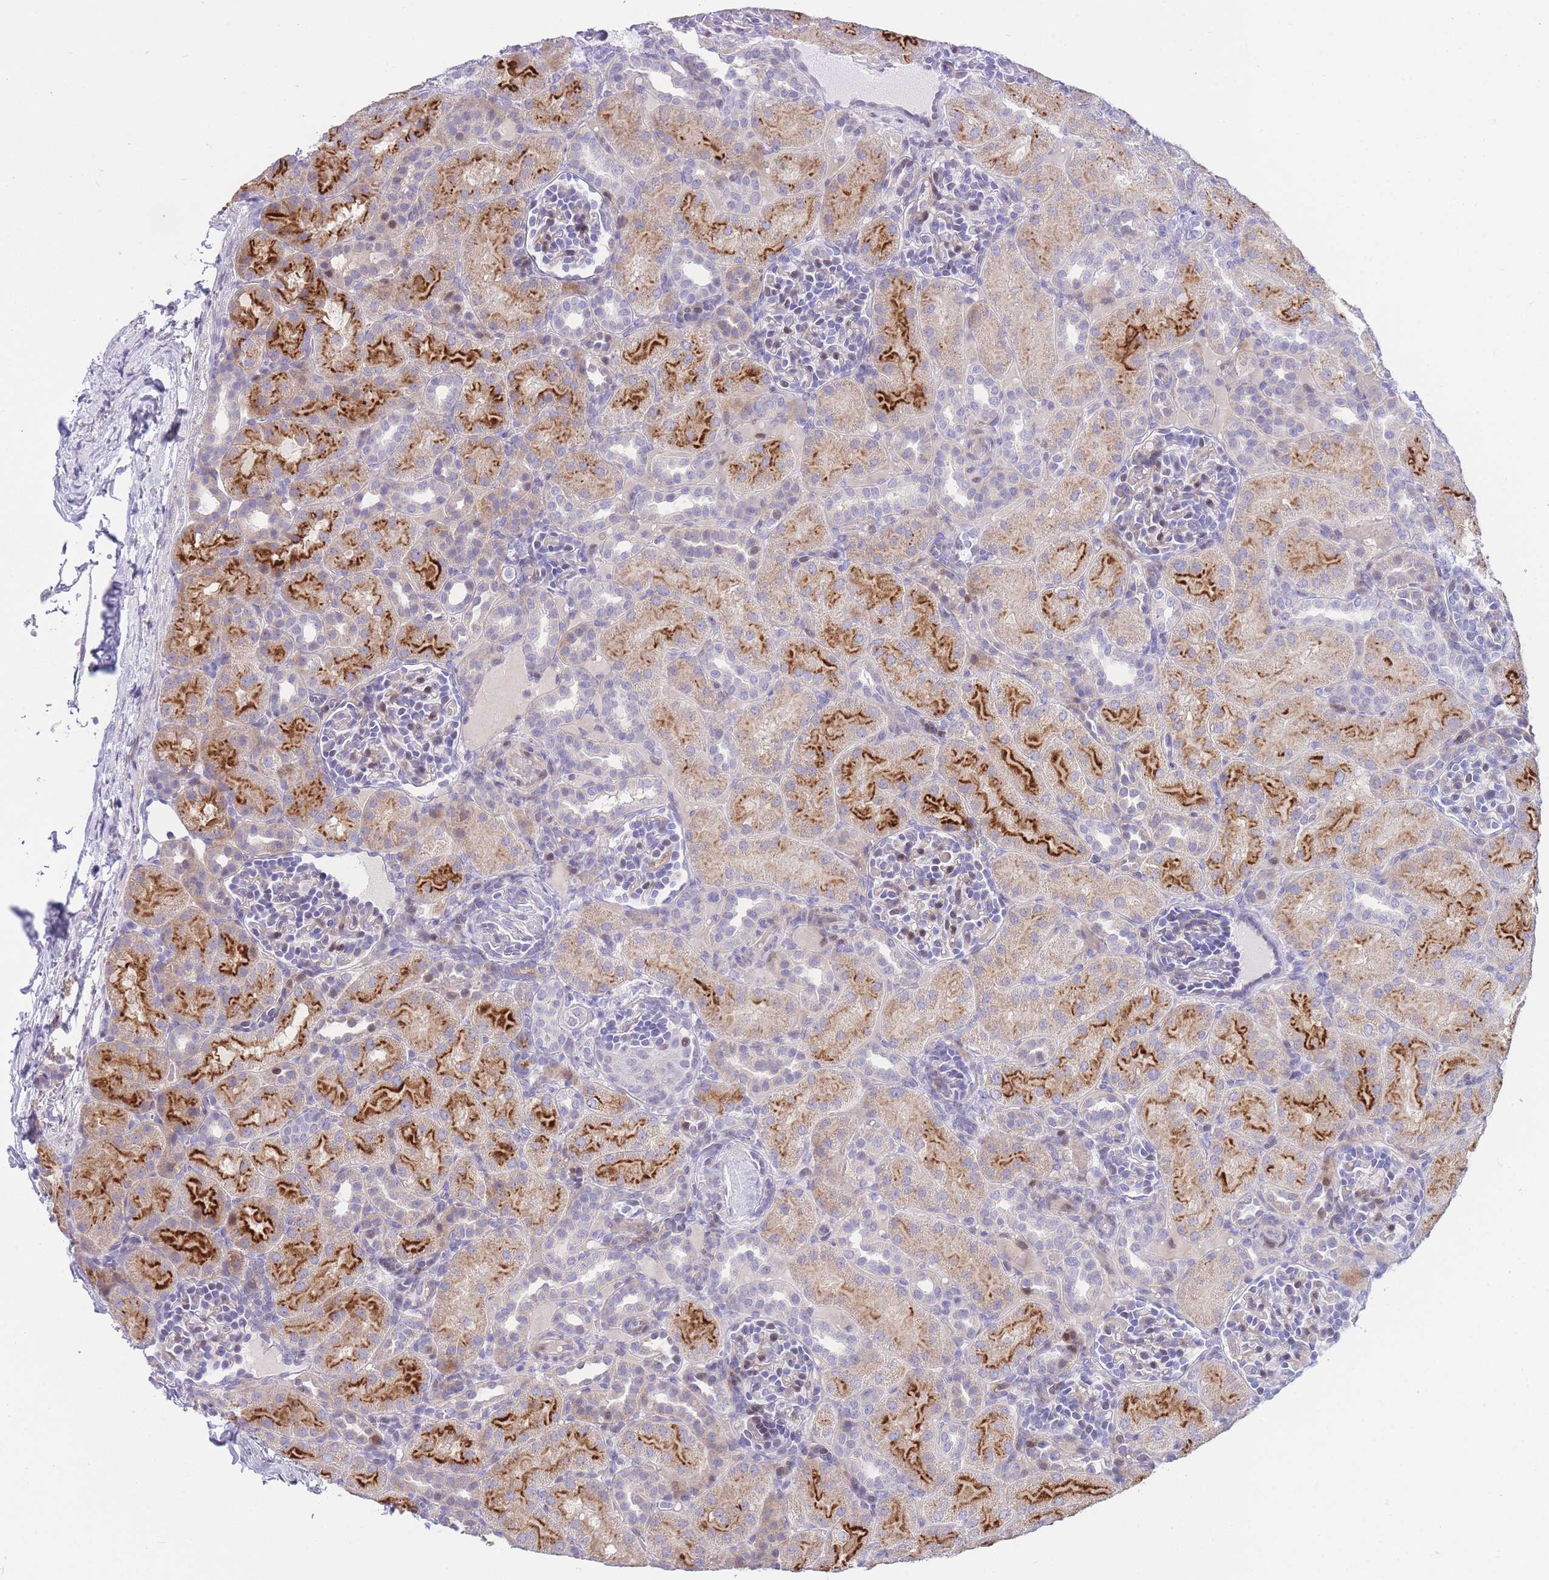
{"staining": {"intensity": "negative", "quantity": "none", "location": "none"}, "tissue": "kidney", "cell_type": "Cells in glomeruli", "image_type": "normal", "snomed": [{"axis": "morphology", "description": "Normal tissue, NOS"}, {"axis": "topography", "description": "Kidney"}], "caption": "Cells in glomeruli are negative for brown protein staining in benign kidney. (DAB (3,3'-diaminobenzidine) immunohistochemistry (IHC), high magnification).", "gene": "SHCBP1", "patient": {"sex": "male", "age": 1}}